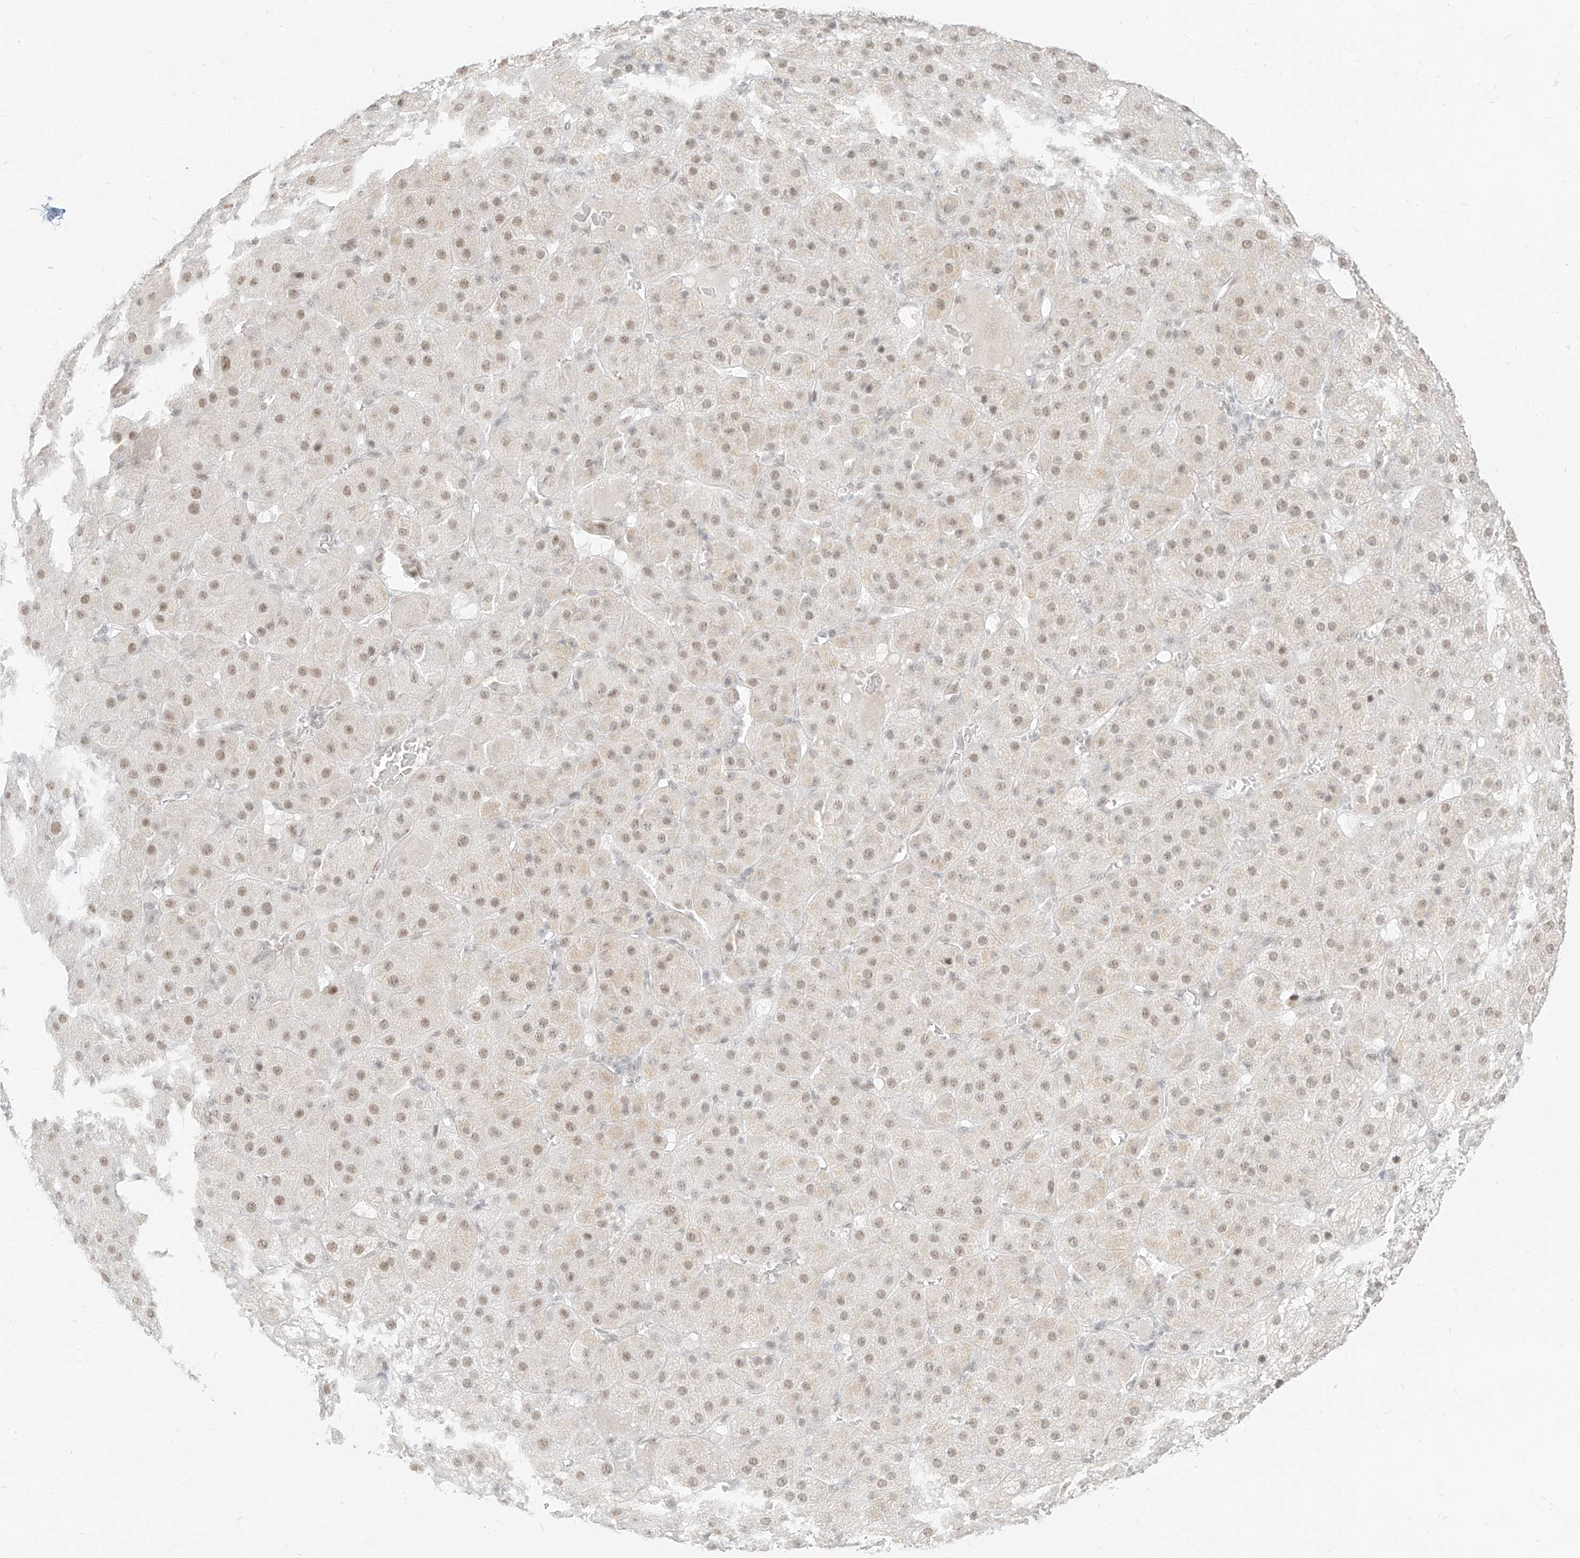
{"staining": {"intensity": "weak", "quantity": "25%-75%", "location": "nuclear"}, "tissue": "adrenal gland", "cell_type": "Glandular cells", "image_type": "normal", "snomed": [{"axis": "morphology", "description": "Normal tissue, NOS"}, {"axis": "topography", "description": "Adrenal gland"}], "caption": "An IHC histopathology image of benign tissue is shown. Protein staining in brown highlights weak nuclear positivity in adrenal gland within glandular cells.", "gene": "SUPT5H", "patient": {"sex": "female", "age": 57}}